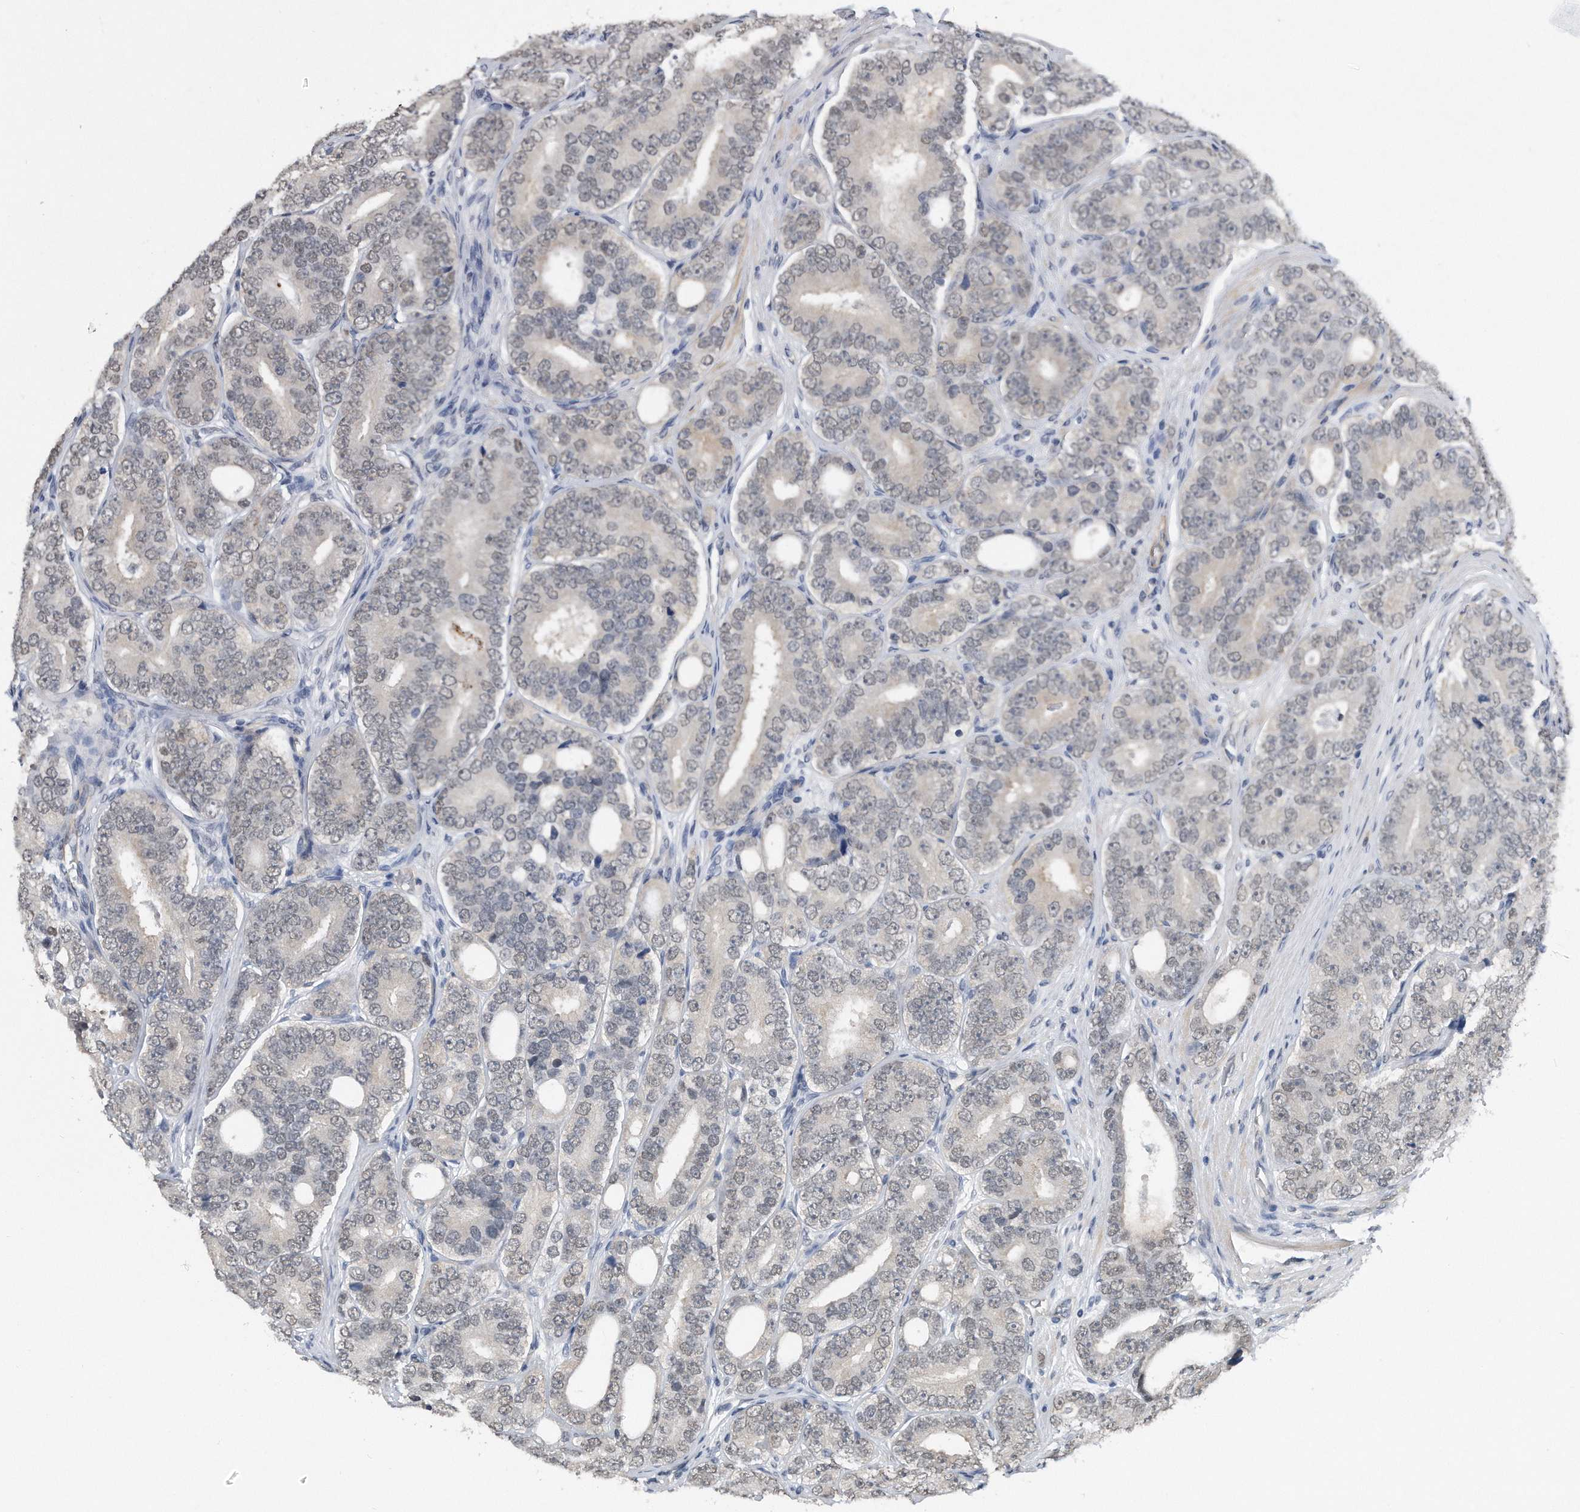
{"staining": {"intensity": "weak", "quantity": ">75%", "location": "nuclear"}, "tissue": "prostate cancer", "cell_type": "Tumor cells", "image_type": "cancer", "snomed": [{"axis": "morphology", "description": "Adenocarcinoma, High grade"}, {"axis": "topography", "description": "Prostate"}], "caption": "Immunohistochemistry photomicrograph of human prostate adenocarcinoma (high-grade) stained for a protein (brown), which exhibits low levels of weak nuclear staining in about >75% of tumor cells.", "gene": "TP53INP1", "patient": {"sex": "male", "age": 56}}